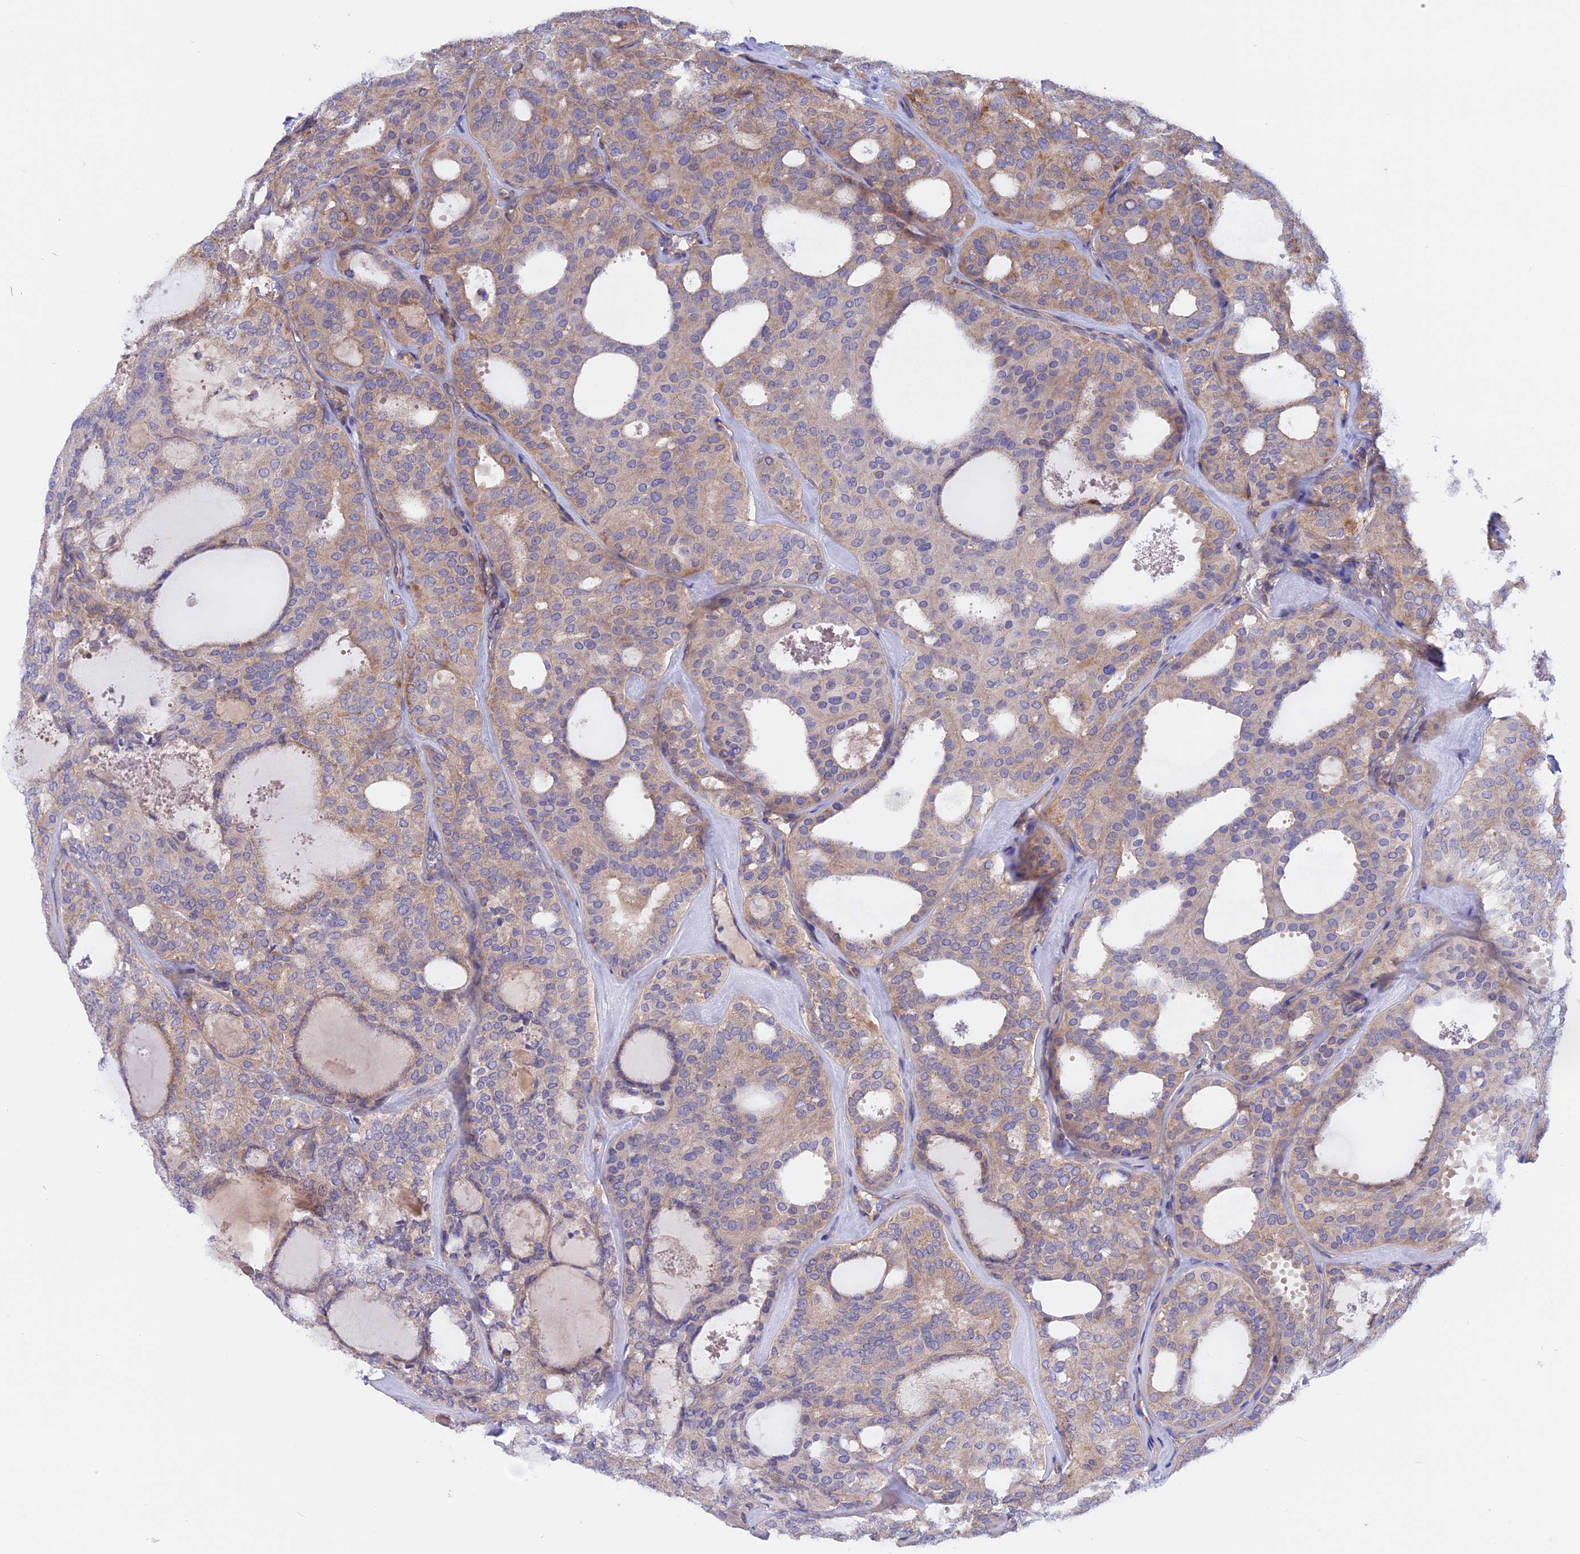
{"staining": {"intensity": "moderate", "quantity": "<25%", "location": "cytoplasmic/membranous"}, "tissue": "thyroid cancer", "cell_type": "Tumor cells", "image_type": "cancer", "snomed": [{"axis": "morphology", "description": "Follicular adenoma carcinoma, NOS"}, {"axis": "topography", "description": "Thyroid gland"}], "caption": "Immunohistochemistry photomicrograph of human thyroid cancer stained for a protein (brown), which demonstrates low levels of moderate cytoplasmic/membranous staining in about <25% of tumor cells.", "gene": "HYCC1", "patient": {"sex": "male", "age": 75}}